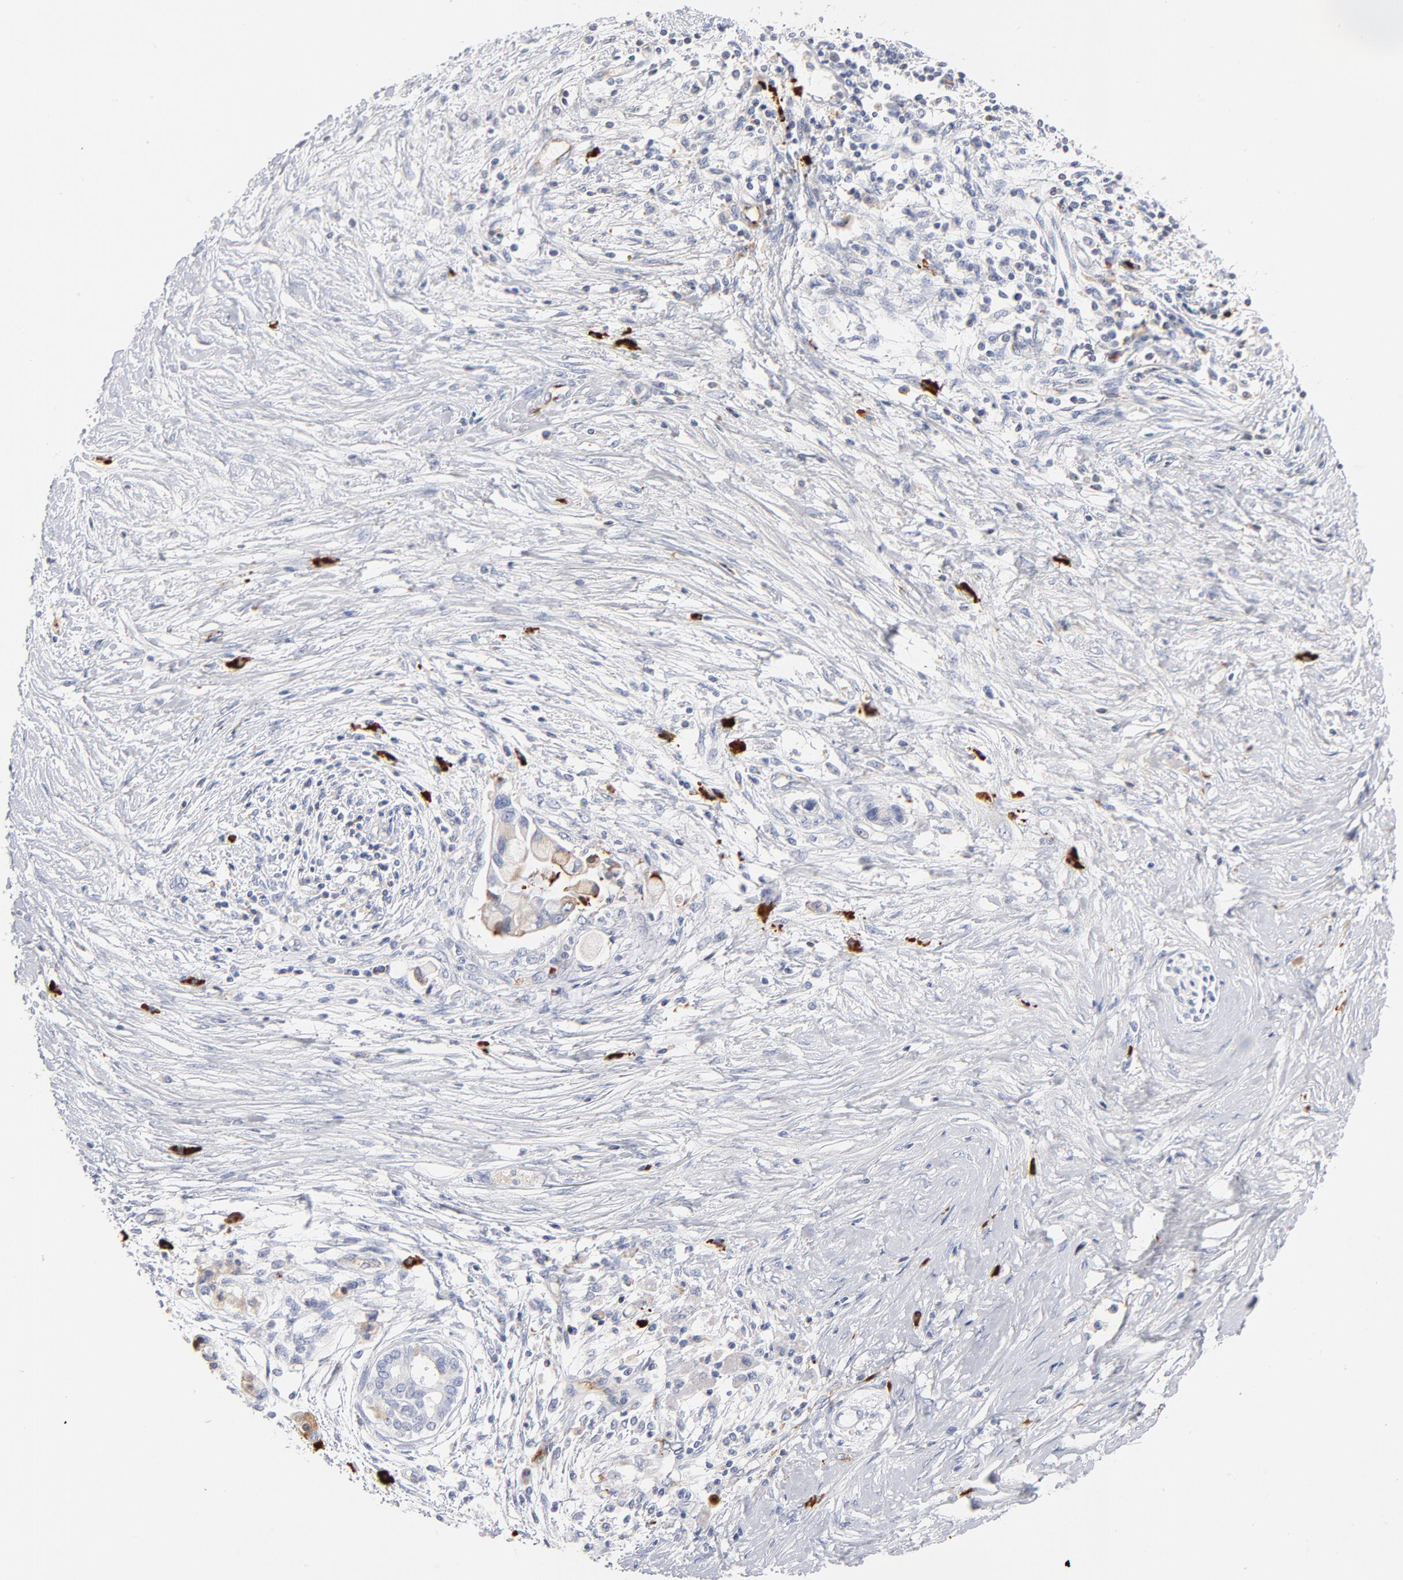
{"staining": {"intensity": "negative", "quantity": "none", "location": "none"}, "tissue": "pancreatic cancer", "cell_type": "Tumor cells", "image_type": "cancer", "snomed": [{"axis": "morphology", "description": "Adenocarcinoma, NOS"}, {"axis": "topography", "description": "Pancreas"}], "caption": "This is an immunohistochemistry image of pancreatic cancer (adenocarcinoma). There is no expression in tumor cells.", "gene": "PLAT", "patient": {"sex": "female", "age": 59}}